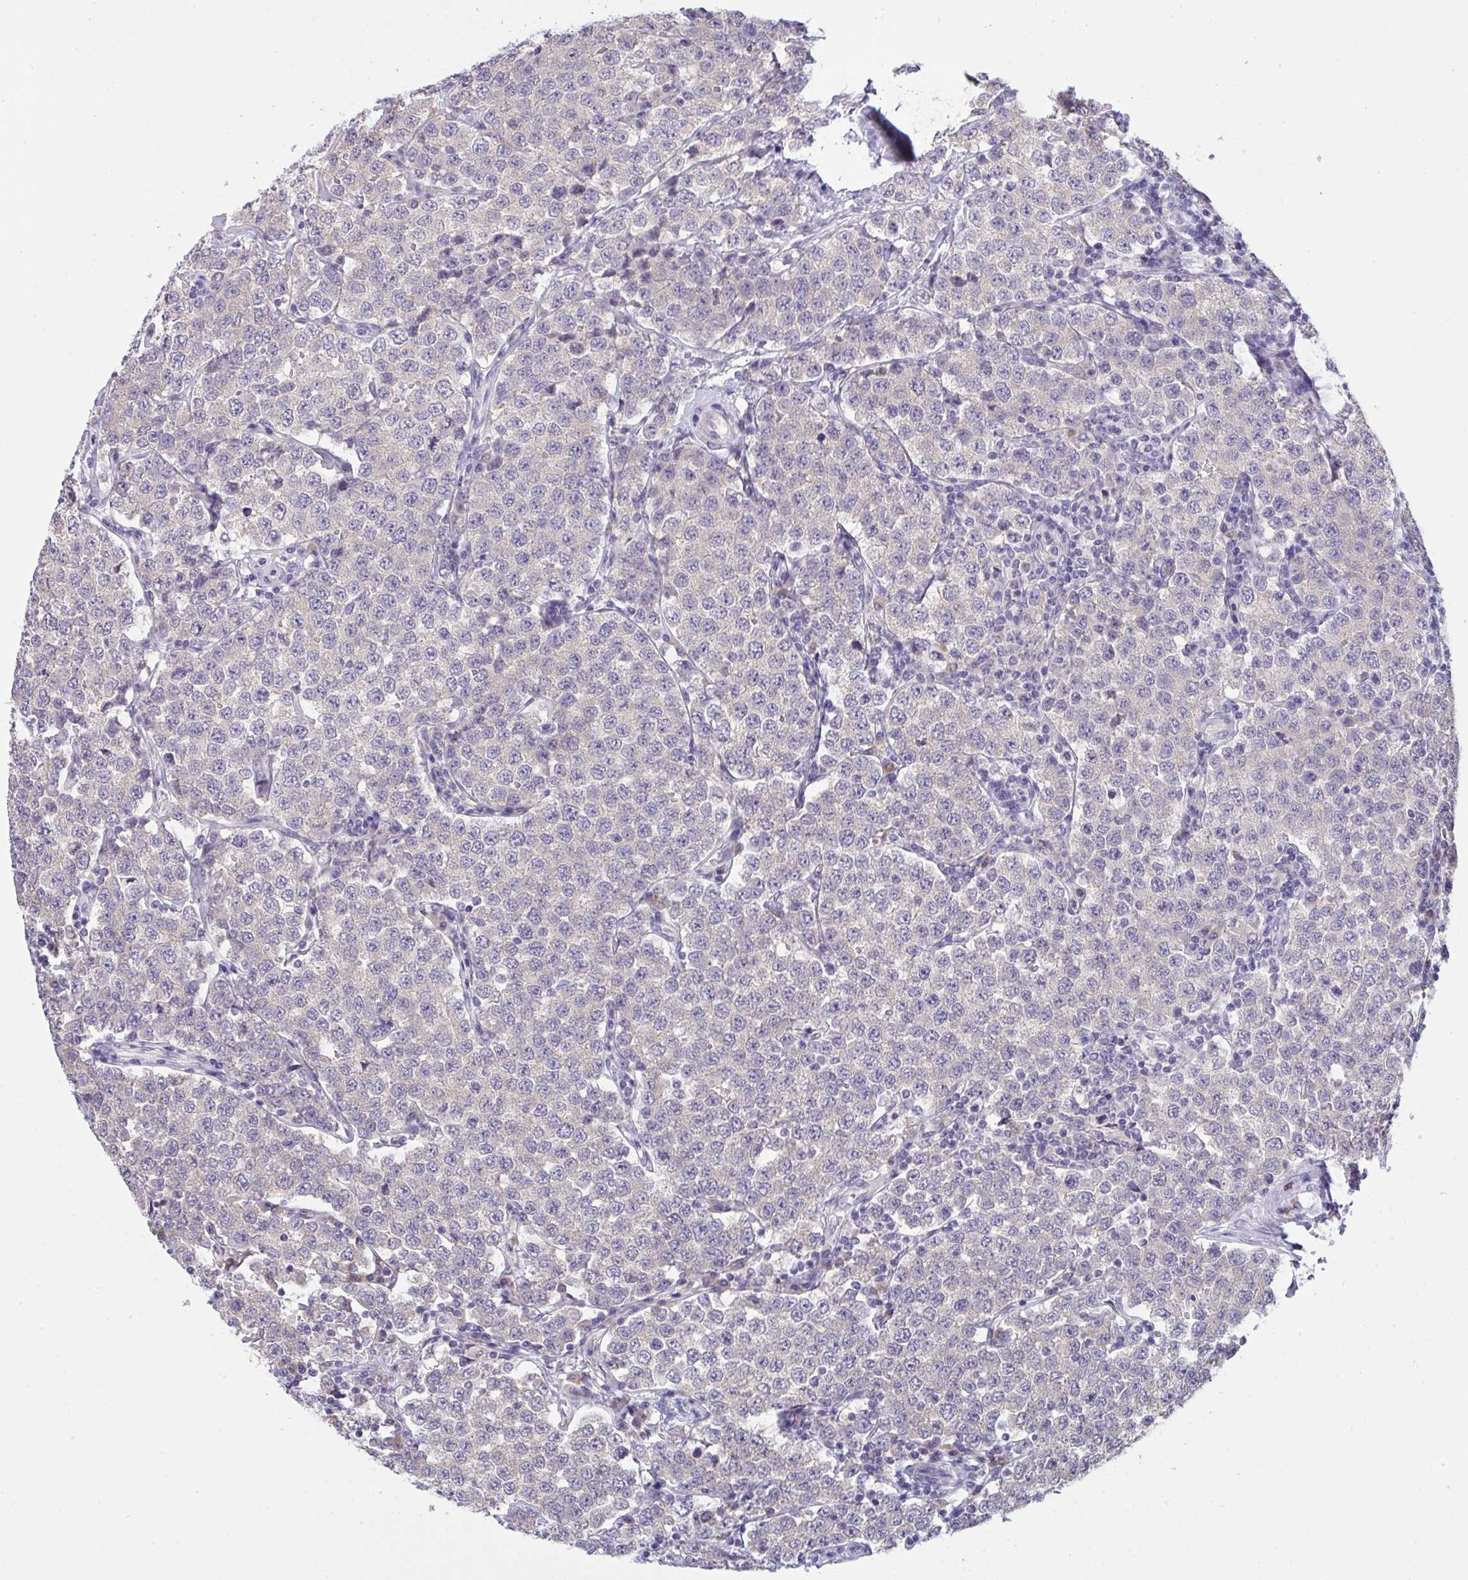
{"staining": {"intensity": "weak", "quantity": "25%-75%", "location": "cytoplasmic/membranous"}, "tissue": "testis cancer", "cell_type": "Tumor cells", "image_type": "cancer", "snomed": [{"axis": "morphology", "description": "Seminoma, NOS"}, {"axis": "topography", "description": "Testis"}], "caption": "There is low levels of weak cytoplasmic/membranous positivity in tumor cells of testis cancer, as demonstrated by immunohistochemical staining (brown color).", "gene": "TMEM41A", "patient": {"sex": "male", "age": 34}}